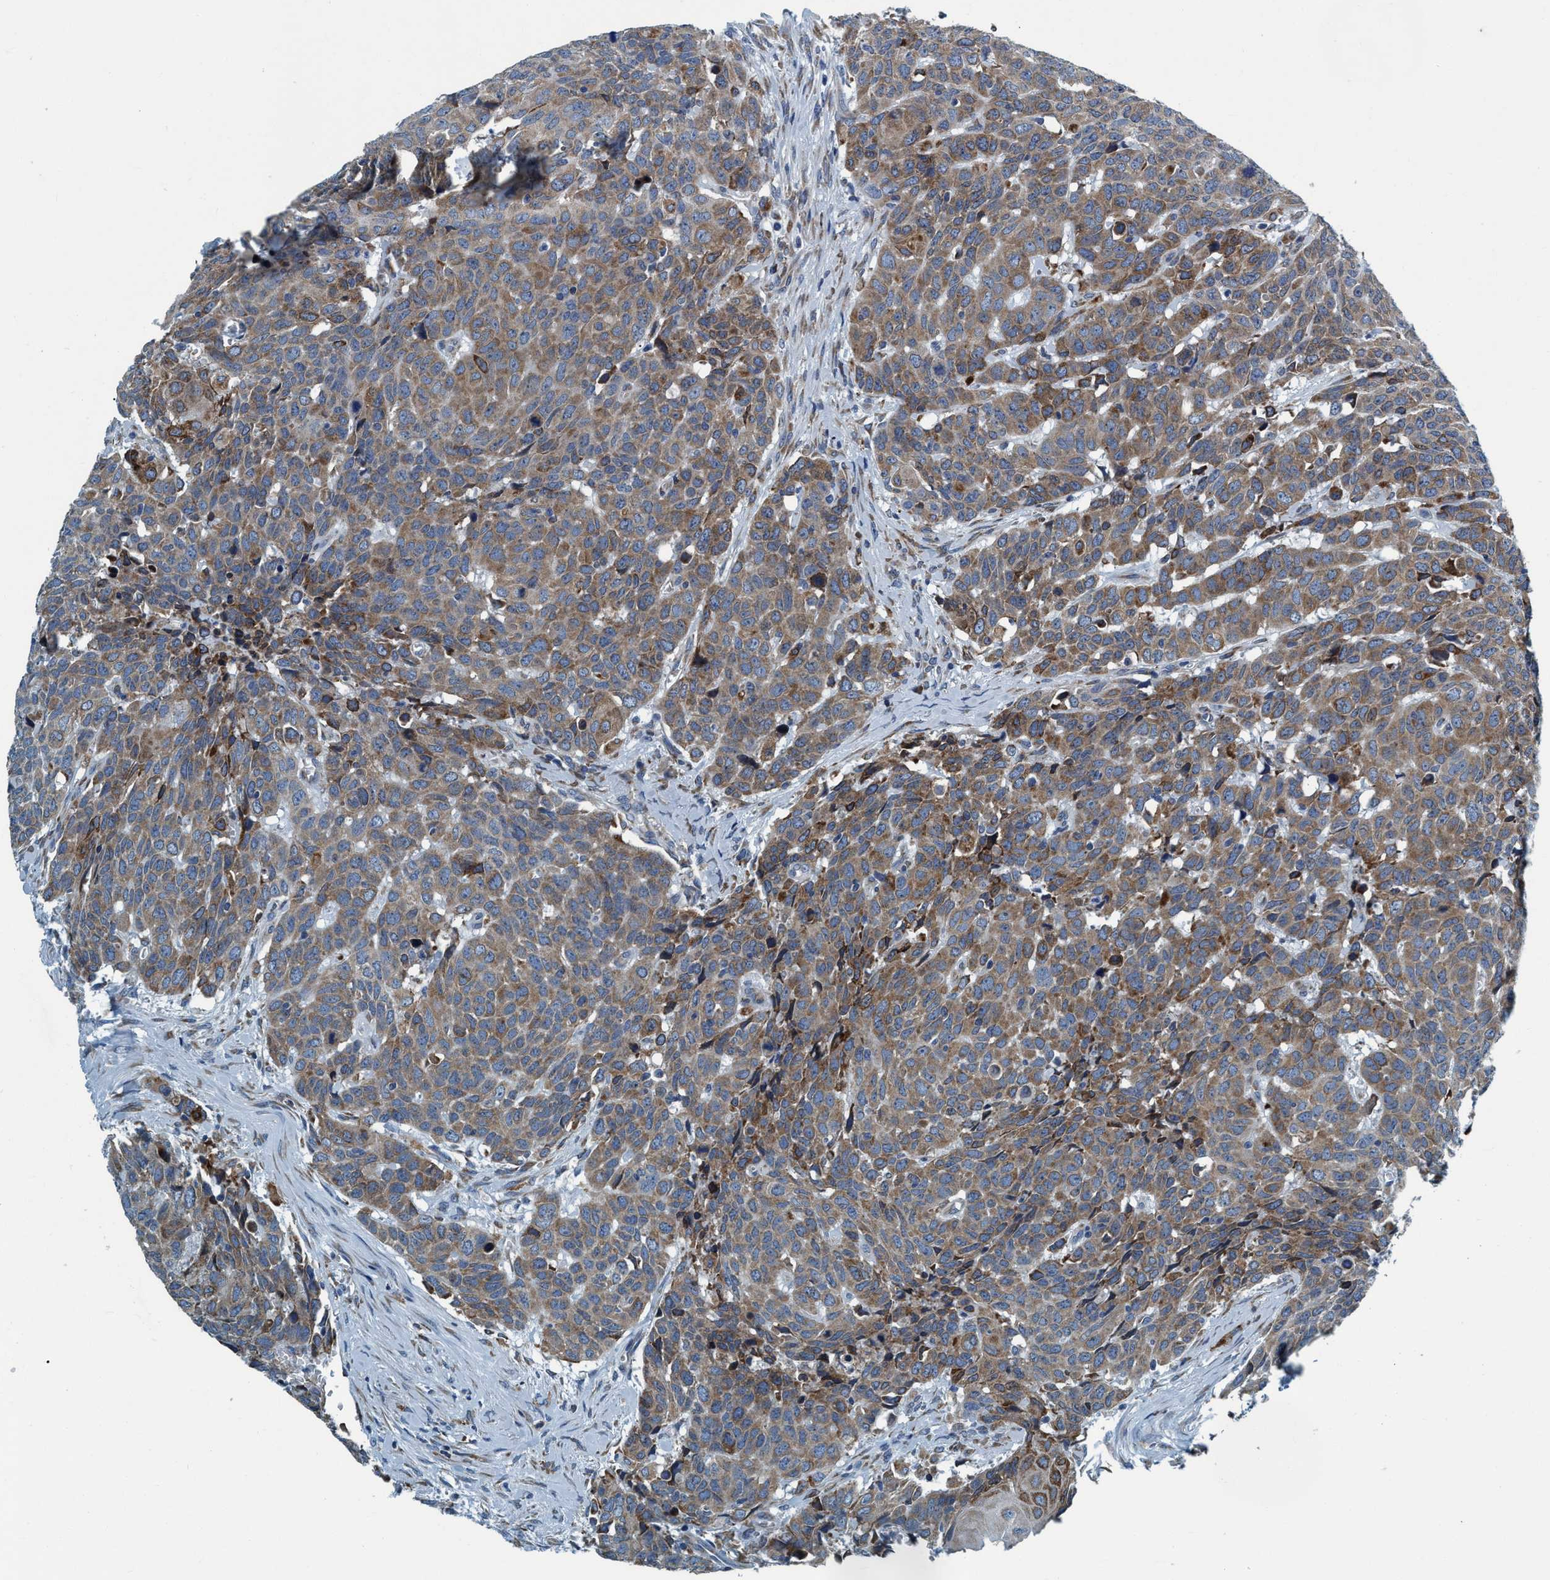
{"staining": {"intensity": "weak", "quantity": "25%-75%", "location": "cytoplasmic/membranous"}, "tissue": "head and neck cancer", "cell_type": "Tumor cells", "image_type": "cancer", "snomed": [{"axis": "morphology", "description": "Squamous cell carcinoma, NOS"}, {"axis": "topography", "description": "Head-Neck"}], "caption": "DAB (3,3'-diaminobenzidine) immunohistochemical staining of human head and neck squamous cell carcinoma displays weak cytoplasmic/membranous protein positivity in approximately 25%-75% of tumor cells.", "gene": "ARMC9", "patient": {"sex": "male", "age": 66}}